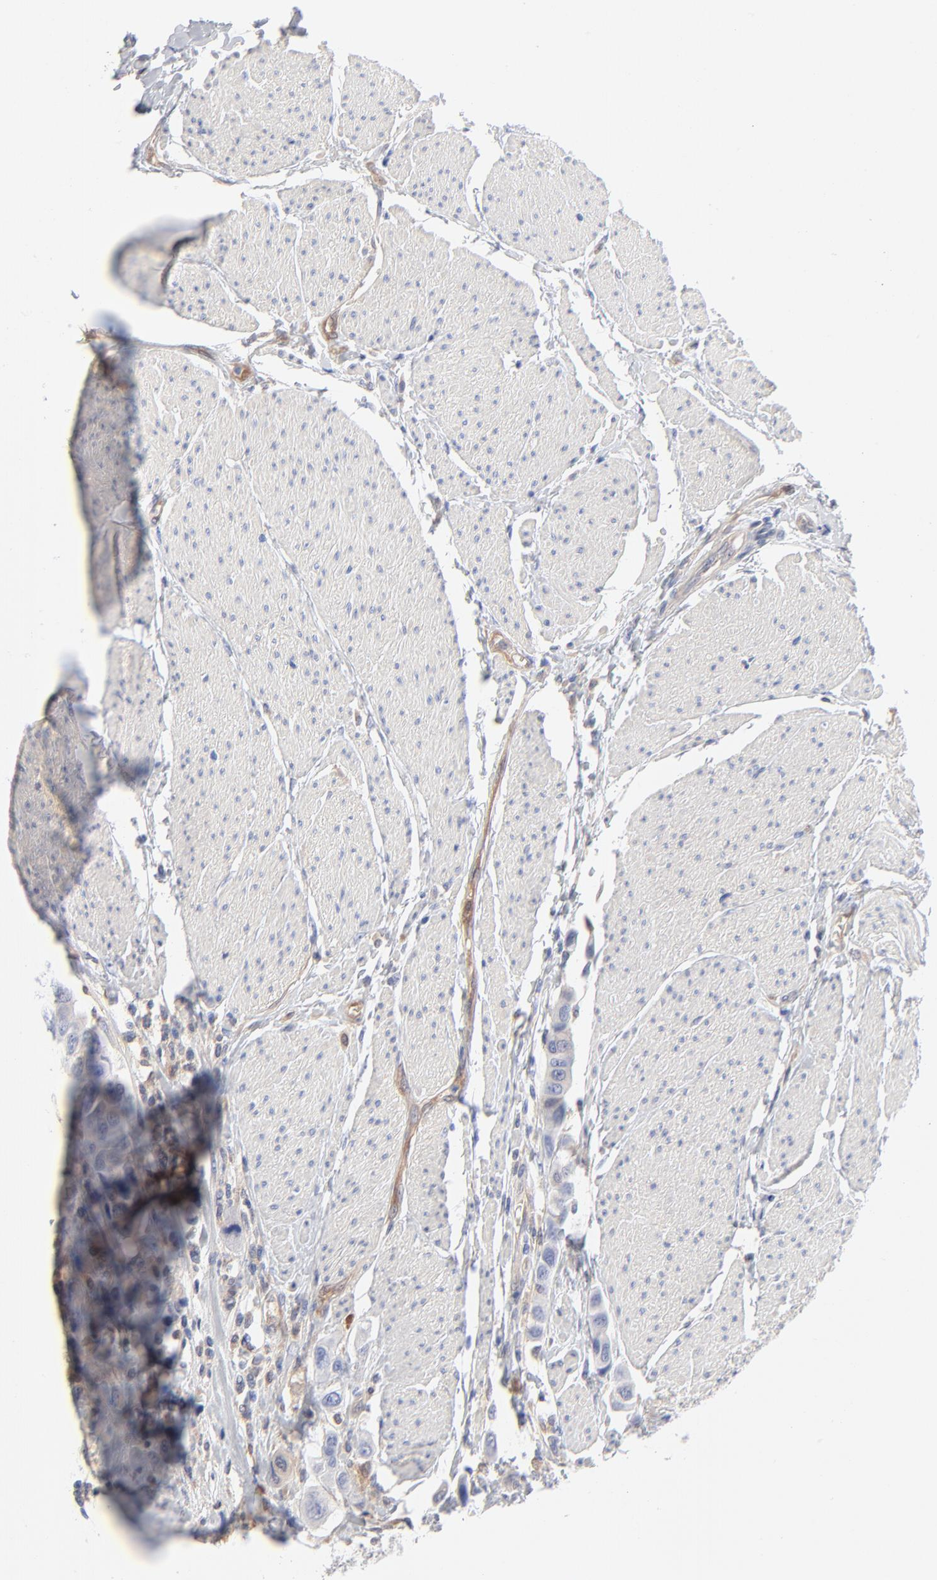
{"staining": {"intensity": "negative", "quantity": "none", "location": "none"}, "tissue": "urothelial cancer", "cell_type": "Tumor cells", "image_type": "cancer", "snomed": [{"axis": "morphology", "description": "Urothelial carcinoma, High grade"}, {"axis": "topography", "description": "Urinary bladder"}], "caption": "This is an immunohistochemistry (IHC) image of urothelial cancer. There is no staining in tumor cells.", "gene": "ARRB1", "patient": {"sex": "male", "age": 50}}